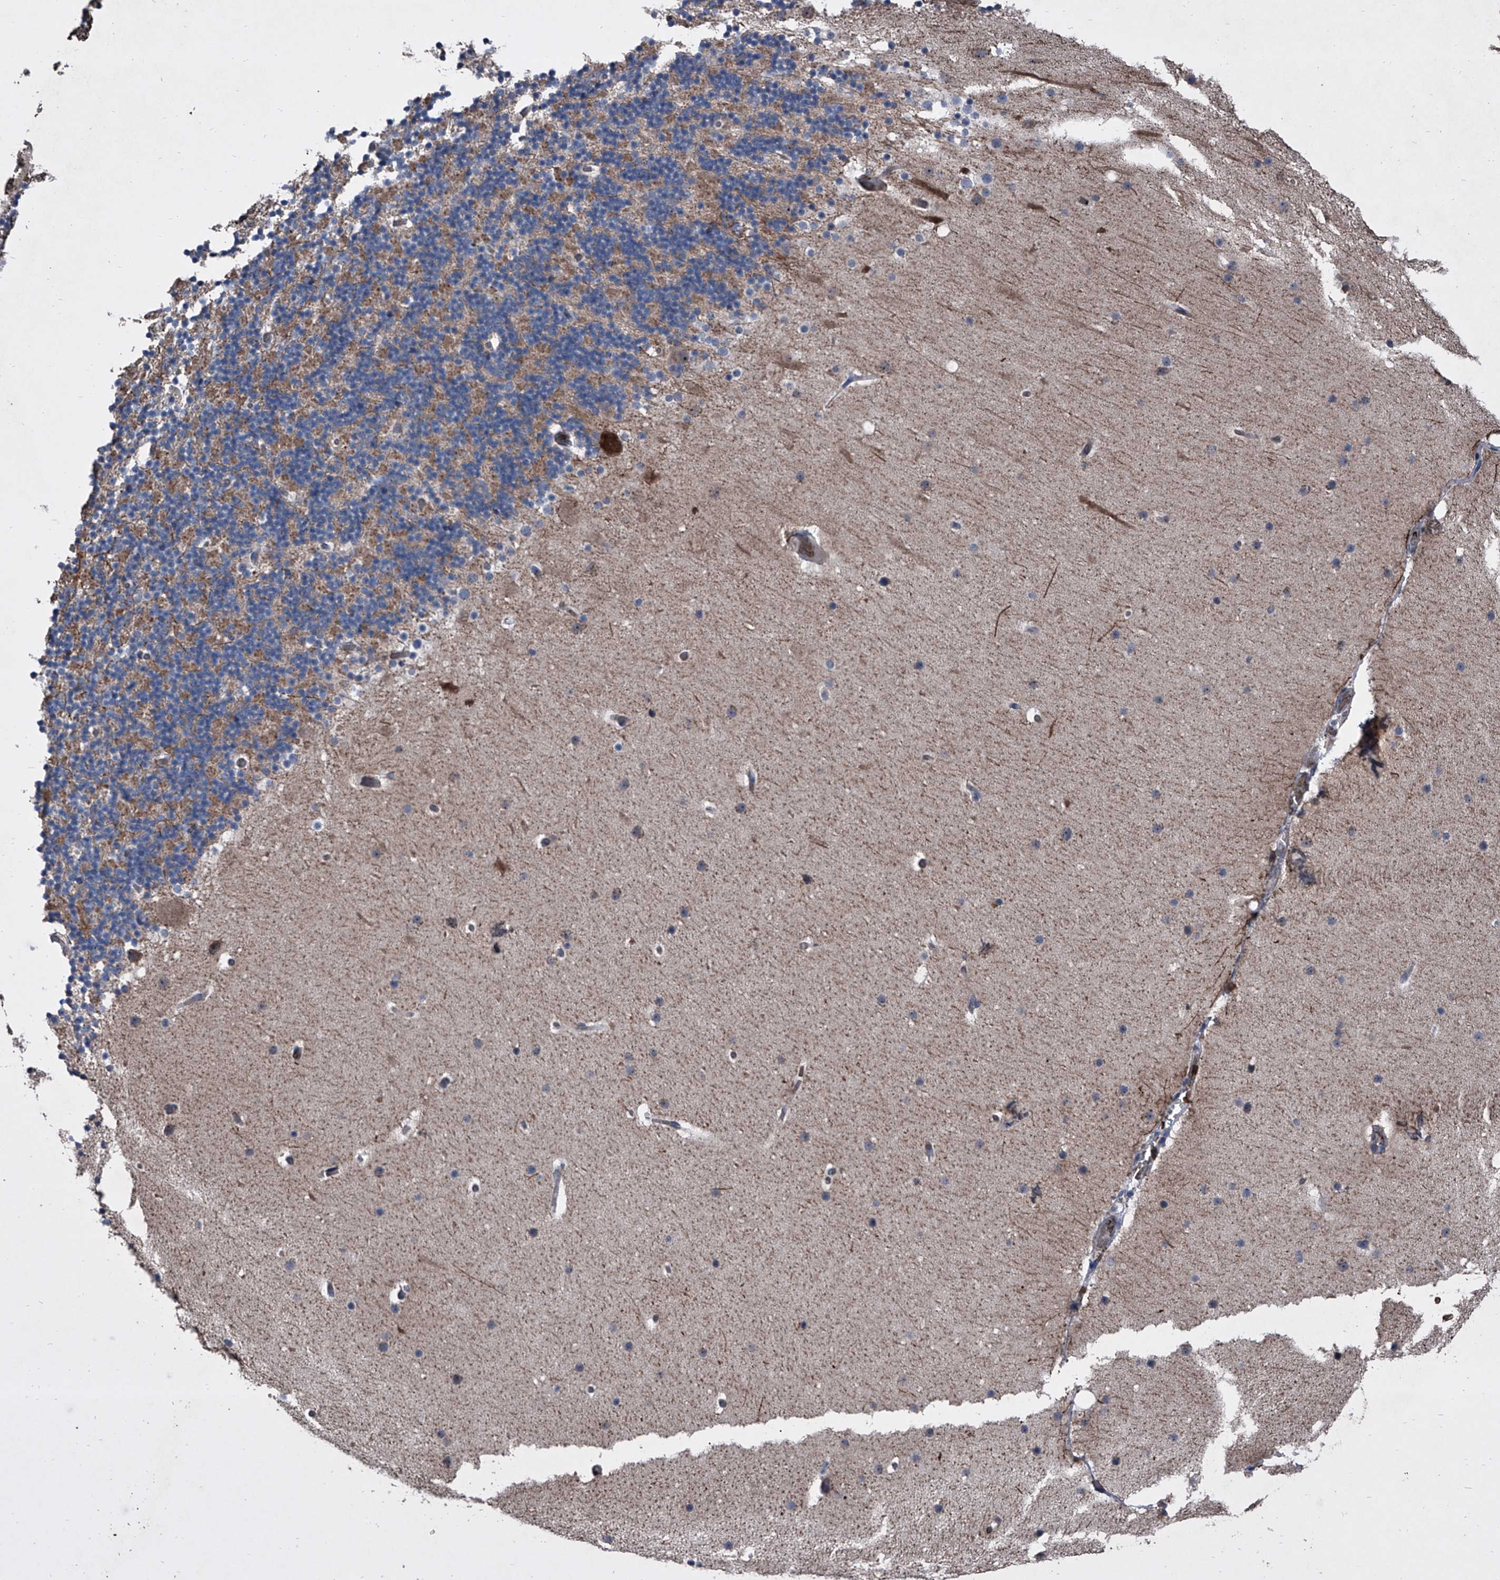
{"staining": {"intensity": "moderate", "quantity": "25%-75%", "location": "cytoplasmic/membranous"}, "tissue": "cerebellum", "cell_type": "Cells in granular layer", "image_type": "normal", "snomed": [{"axis": "morphology", "description": "Normal tissue, NOS"}, {"axis": "topography", "description": "Cerebellum"}], "caption": "IHC (DAB (3,3'-diaminobenzidine)) staining of unremarkable cerebellum displays moderate cytoplasmic/membranous protein expression in about 25%-75% of cells in granular layer. (IHC, brightfield microscopy, high magnification).", "gene": "CEP85L", "patient": {"sex": "male", "age": 57}}